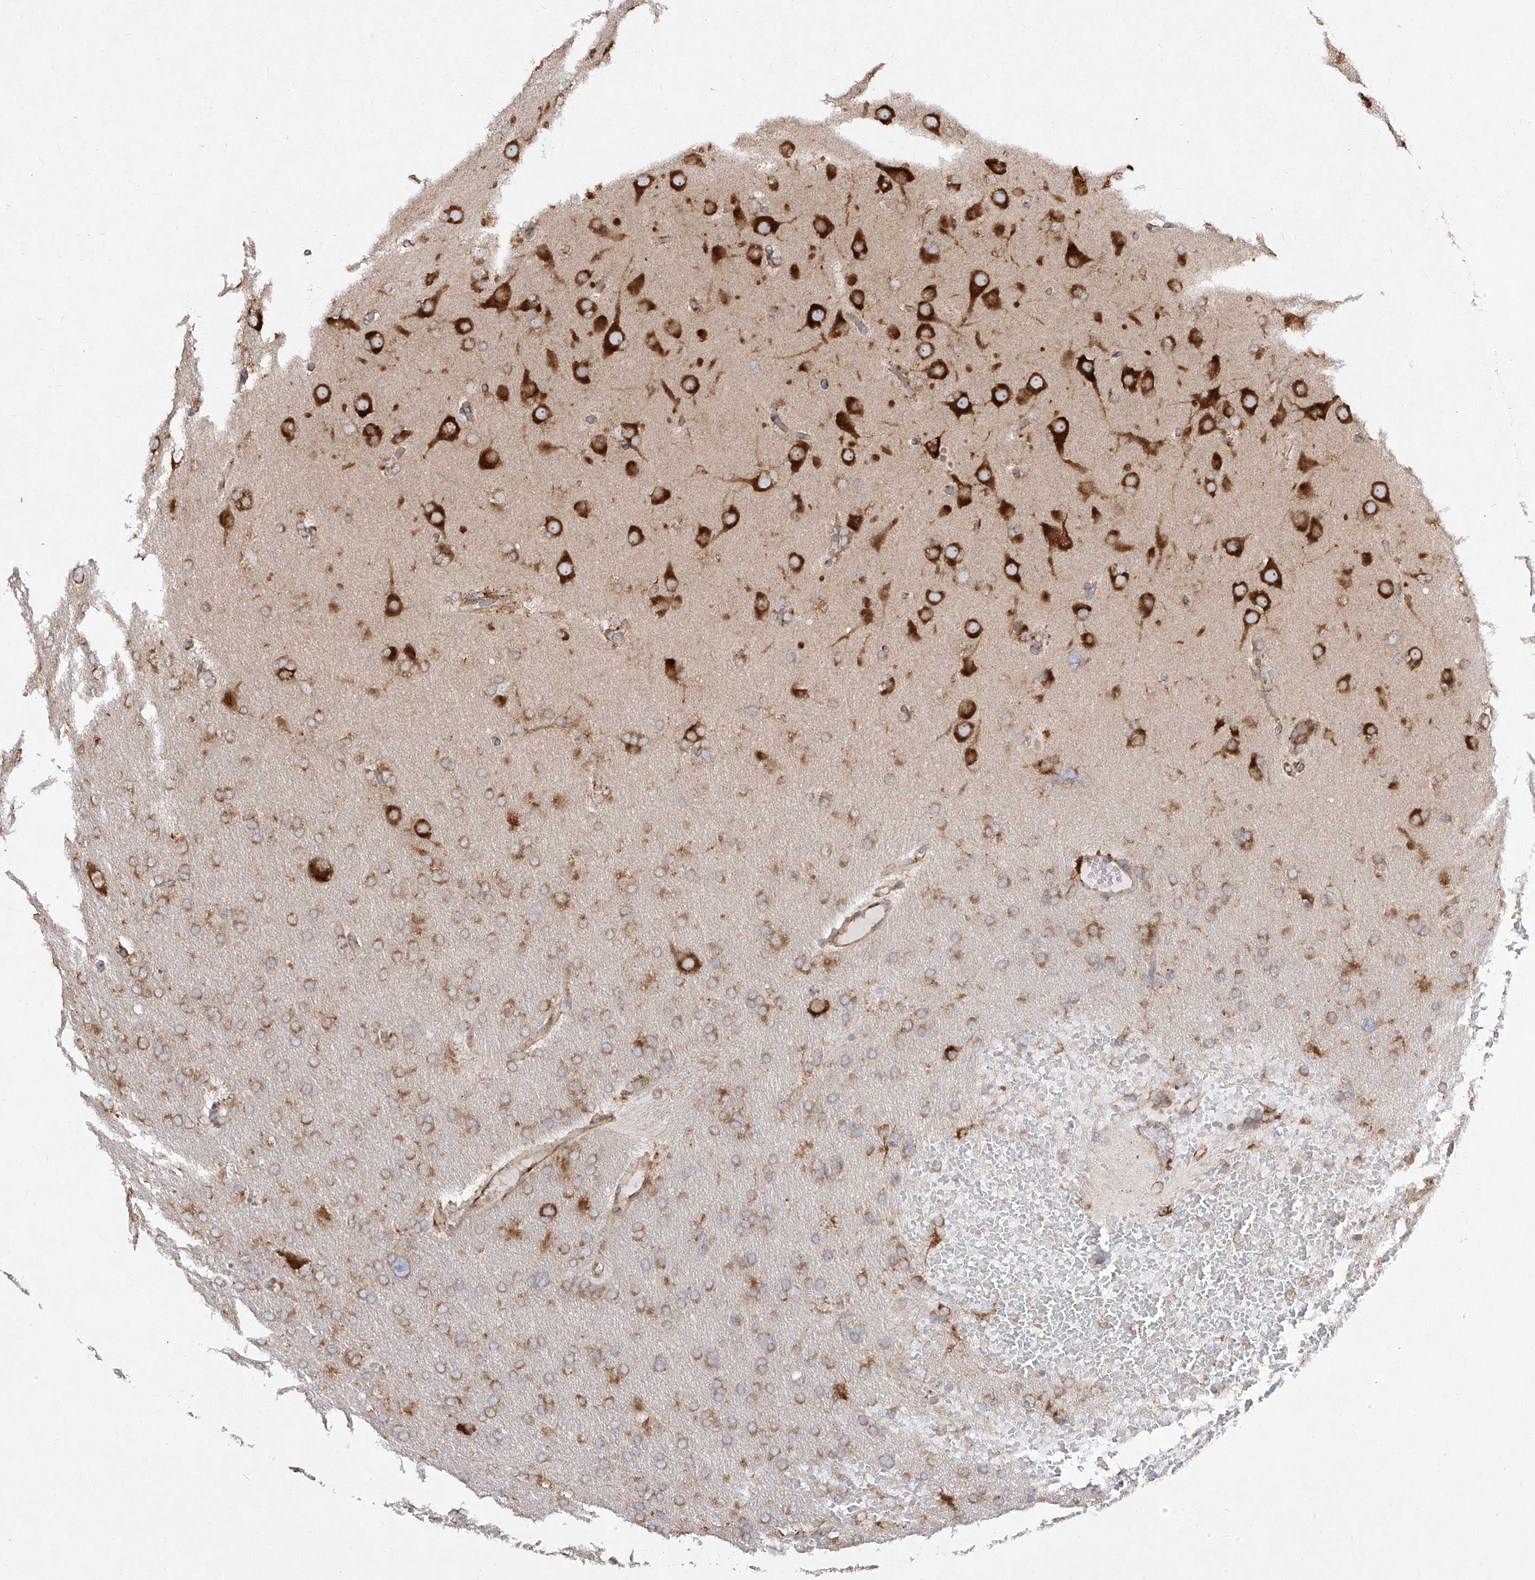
{"staining": {"intensity": "moderate", "quantity": ">75%", "location": "cytoplasmic/membranous"}, "tissue": "glioma", "cell_type": "Tumor cells", "image_type": "cancer", "snomed": [{"axis": "morphology", "description": "Glioma, malignant, High grade"}, {"axis": "topography", "description": "Cerebral cortex"}], "caption": "Immunohistochemistry (IHC) image of human glioma stained for a protein (brown), which demonstrates medium levels of moderate cytoplasmic/membranous positivity in approximately >75% of tumor cells.", "gene": "RPS25", "patient": {"sex": "female", "age": 36}}